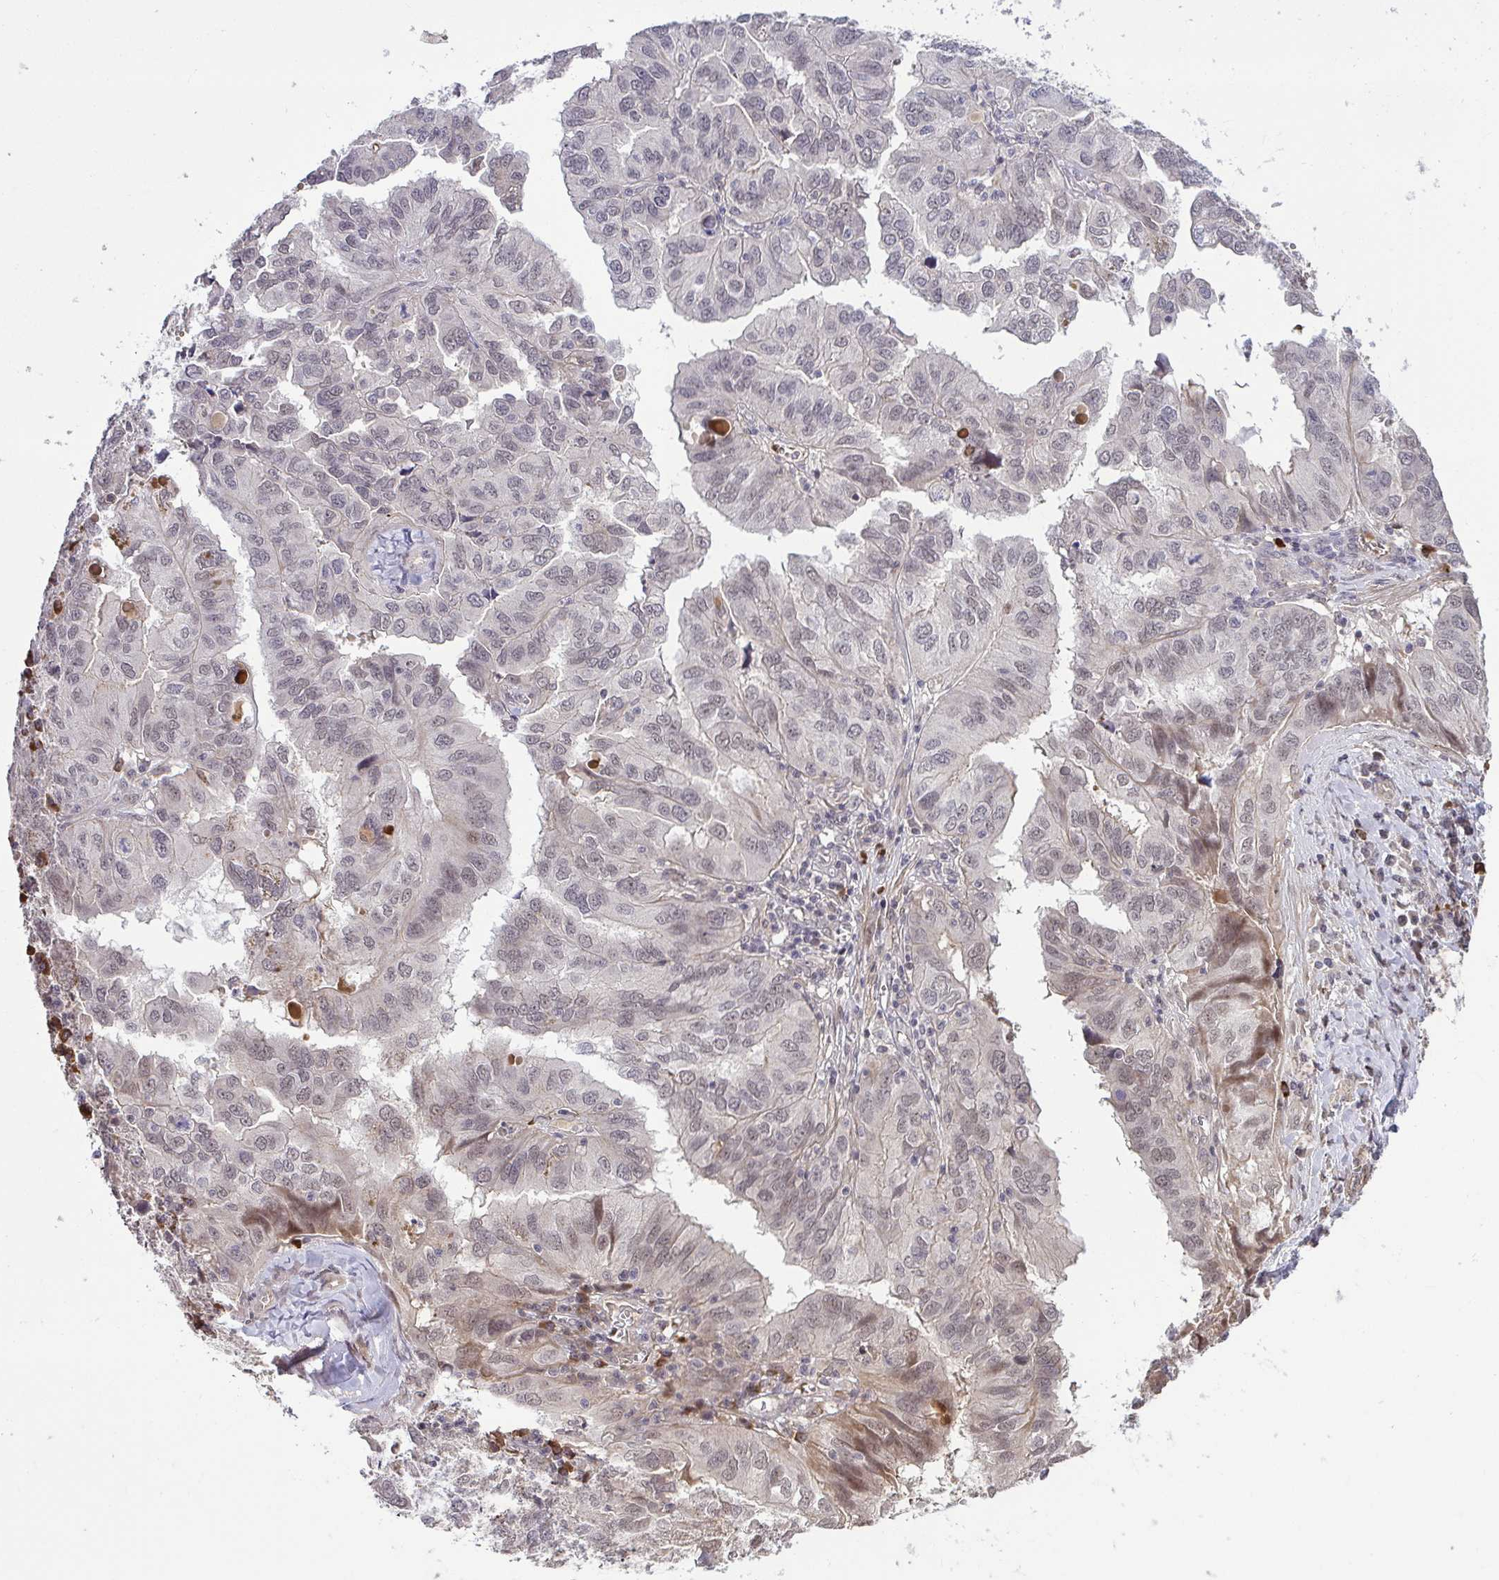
{"staining": {"intensity": "moderate", "quantity": "<25%", "location": "nuclear"}, "tissue": "ovarian cancer", "cell_type": "Tumor cells", "image_type": "cancer", "snomed": [{"axis": "morphology", "description": "Cystadenocarcinoma, serous, NOS"}, {"axis": "topography", "description": "Ovary"}], "caption": "Immunohistochemistry (IHC) histopathology image of neoplastic tissue: human ovarian serous cystadenocarcinoma stained using immunohistochemistry demonstrates low levels of moderate protein expression localized specifically in the nuclear of tumor cells, appearing as a nuclear brown color.", "gene": "ZSCAN9", "patient": {"sex": "female", "age": 79}}